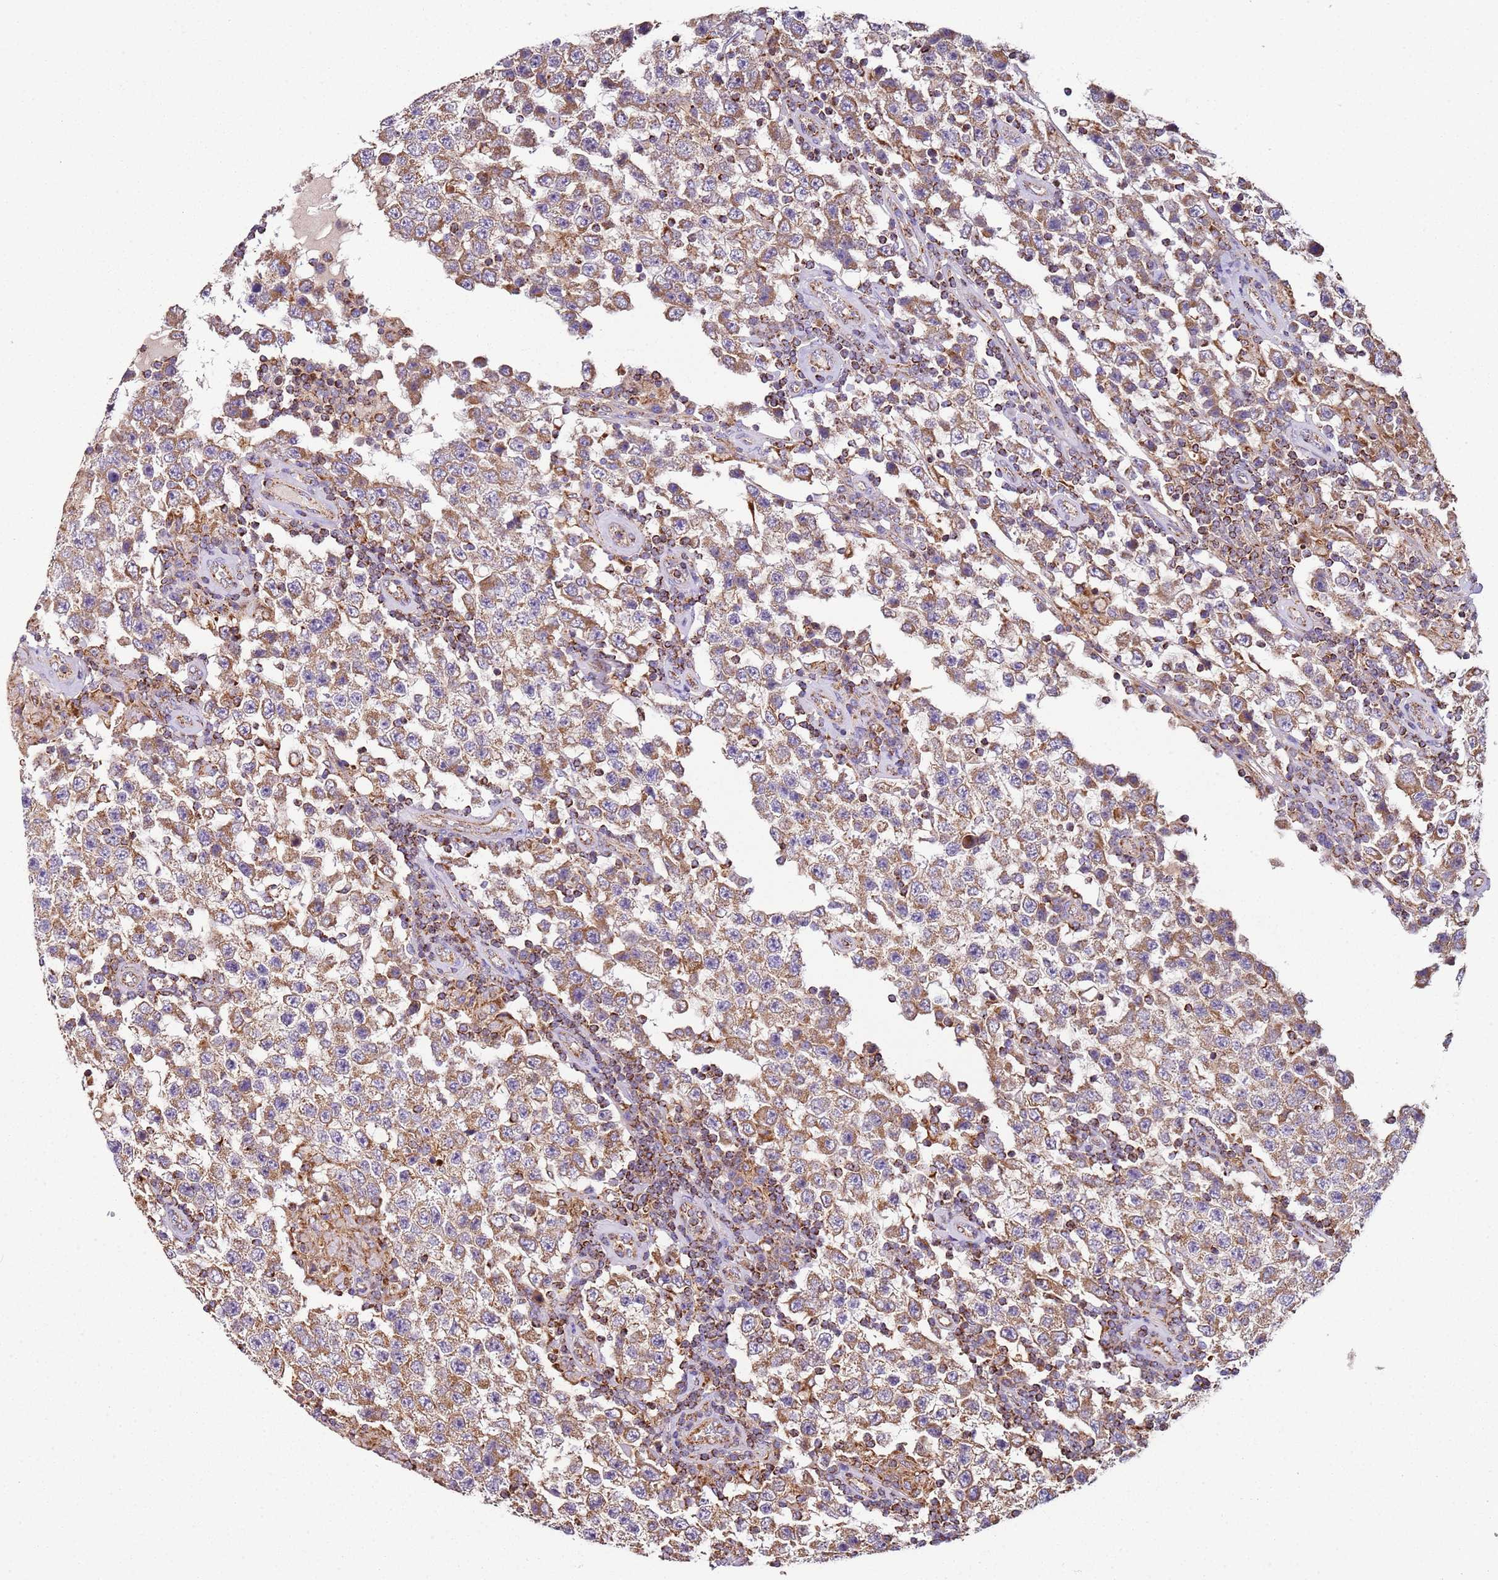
{"staining": {"intensity": "moderate", "quantity": ">75%", "location": "cytoplasmic/membranous"}, "tissue": "testis cancer", "cell_type": "Tumor cells", "image_type": "cancer", "snomed": [{"axis": "morphology", "description": "Normal tissue, NOS"}, {"axis": "morphology", "description": "Urothelial carcinoma, High grade"}, {"axis": "morphology", "description": "Seminoma, NOS"}, {"axis": "morphology", "description": "Carcinoma, Embryonal, NOS"}, {"axis": "topography", "description": "Urinary bladder"}, {"axis": "topography", "description": "Testis"}], "caption": "Human high-grade urothelial carcinoma (testis) stained with a protein marker displays moderate staining in tumor cells.", "gene": "RMND5A", "patient": {"sex": "male", "age": 41}}